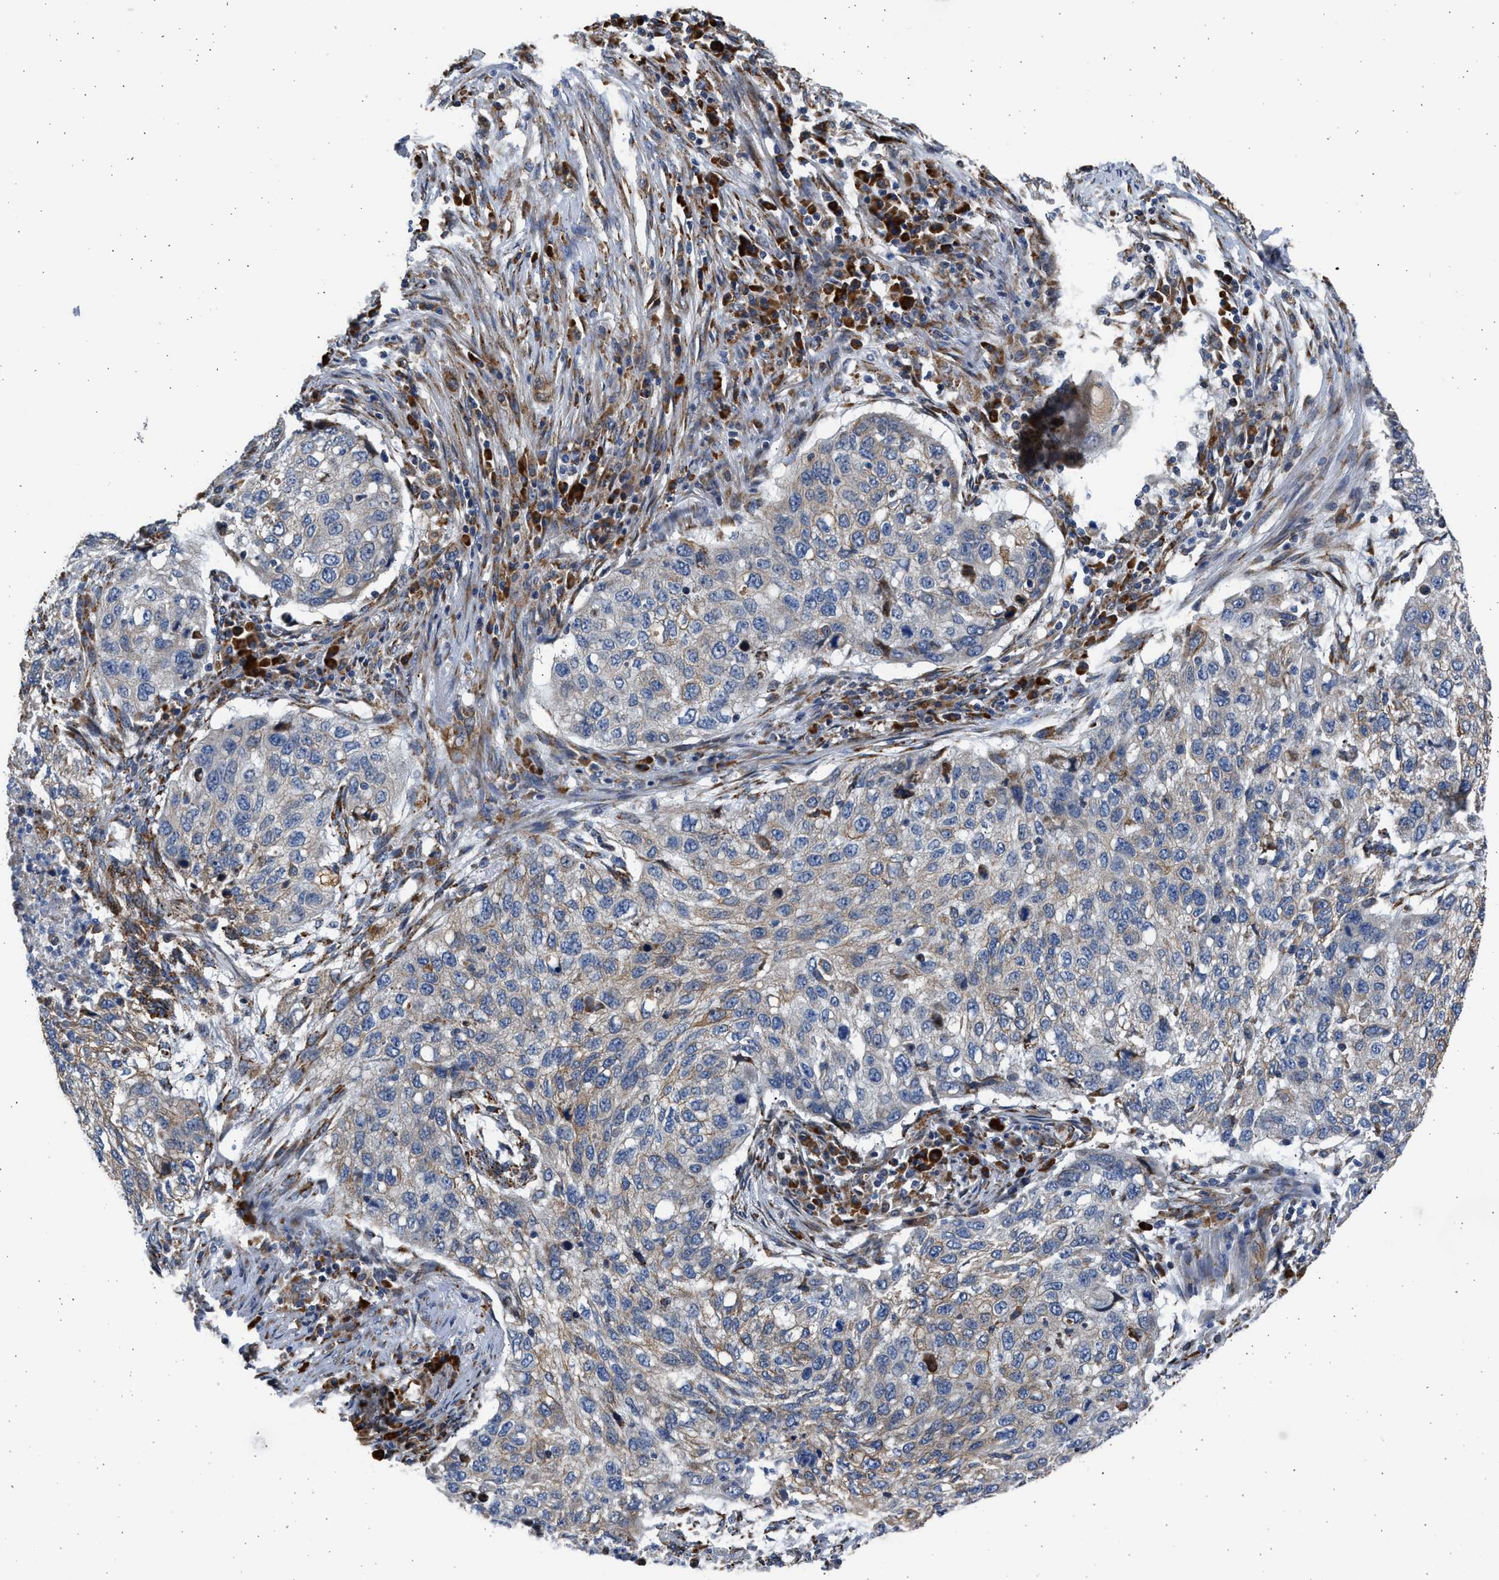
{"staining": {"intensity": "weak", "quantity": "<25%", "location": "cytoplasmic/membranous"}, "tissue": "lung cancer", "cell_type": "Tumor cells", "image_type": "cancer", "snomed": [{"axis": "morphology", "description": "Squamous cell carcinoma, NOS"}, {"axis": "topography", "description": "Lung"}], "caption": "Squamous cell carcinoma (lung) was stained to show a protein in brown. There is no significant staining in tumor cells.", "gene": "PLD2", "patient": {"sex": "female", "age": 63}}